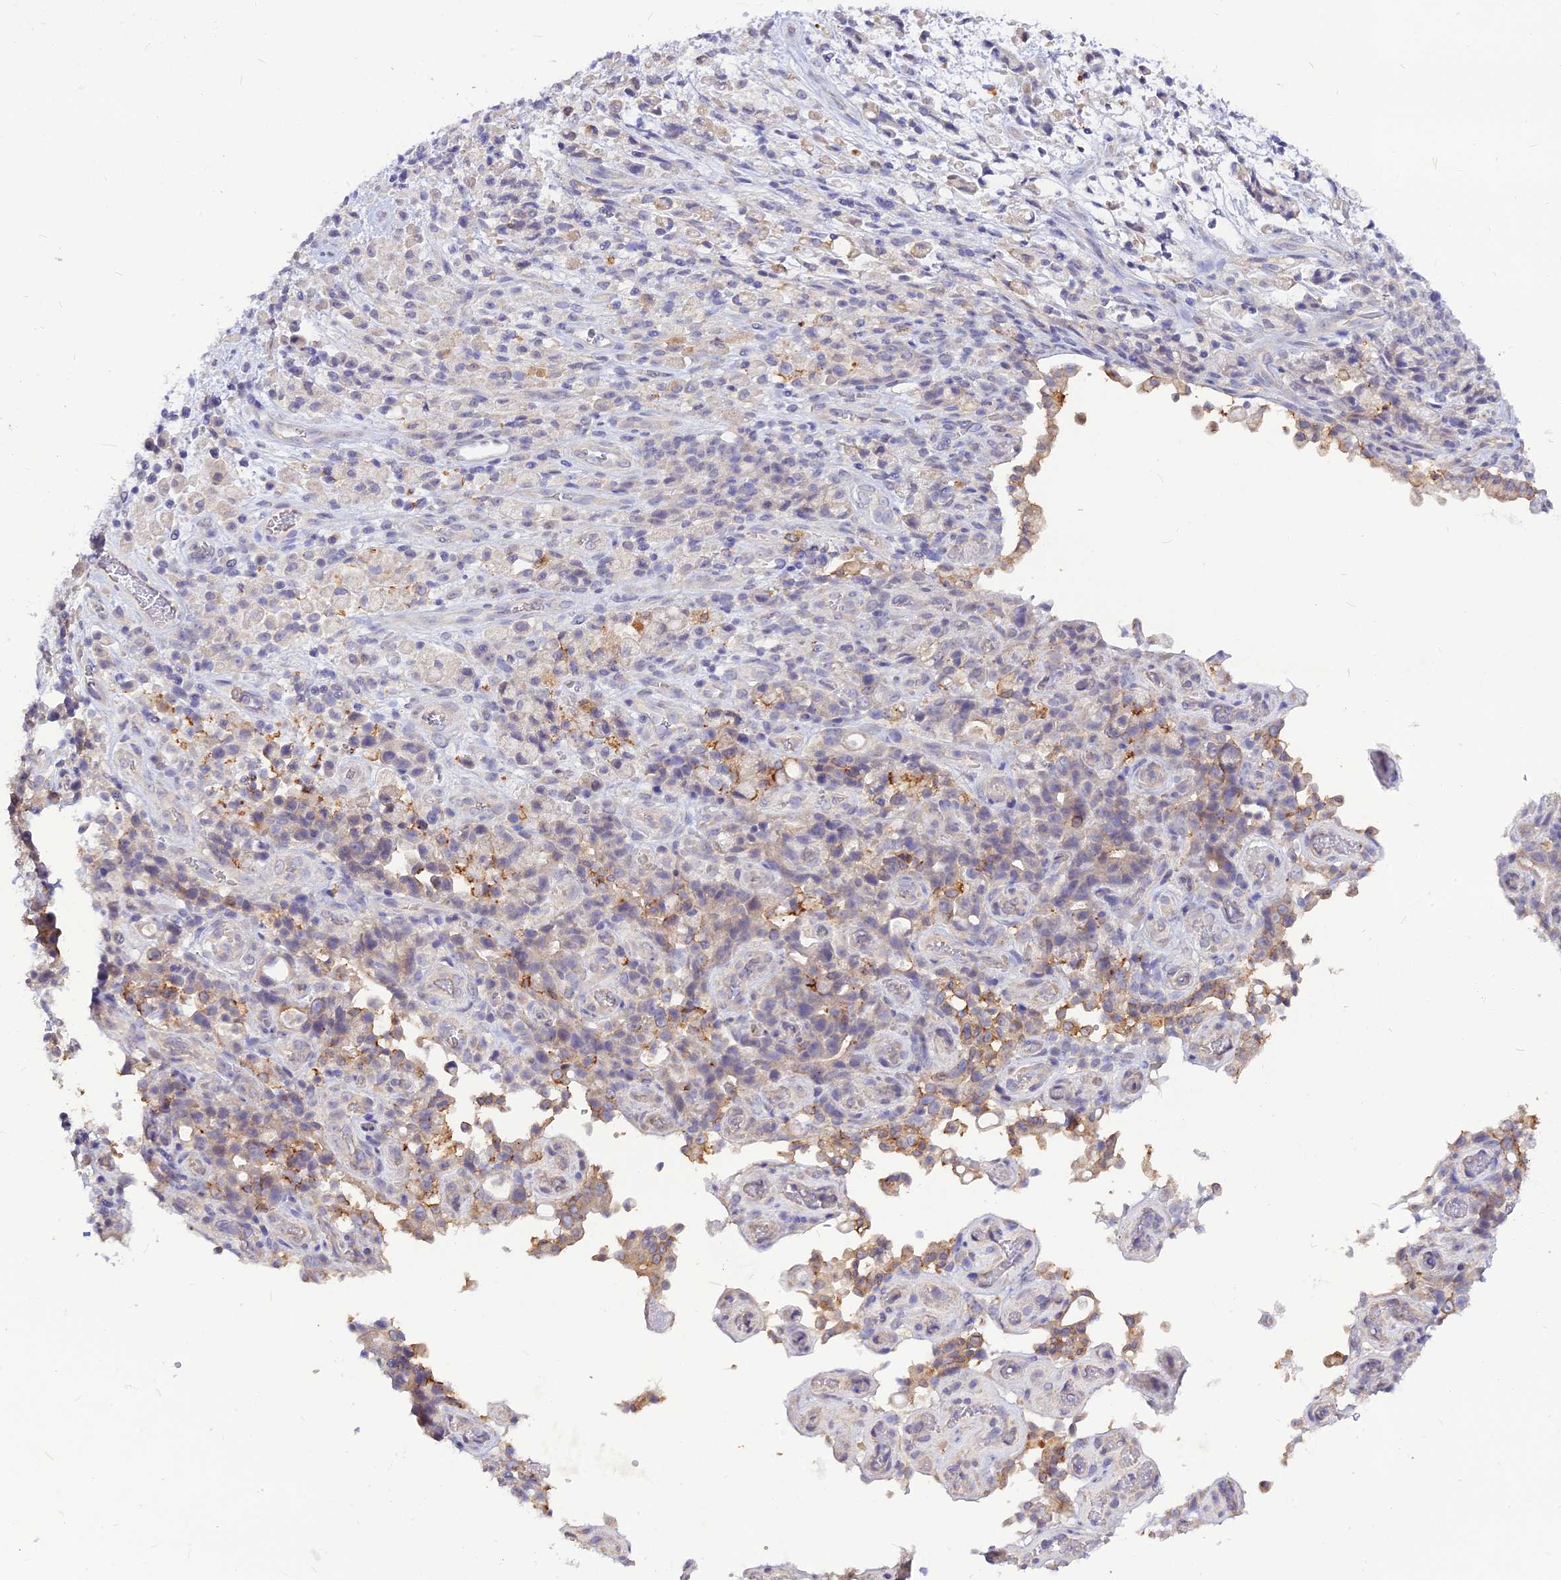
{"staining": {"intensity": "negative", "quantity": "none", "location": "none"}, "tissue": "stomach cancer", "cell_type": "Tumor cells", "image_type": "cancer", "snomed": [{"axis": "morphology", "description": "Adenocarcinoma, NOS"}, {"axis": "topography", "description": "Stomach"}], "caption": "Immunohistochemistry of stomach cancer exhibits no expression in tumor cells.", "gene": "CZIB", "patient": {"sex": "female", "age": 60}}